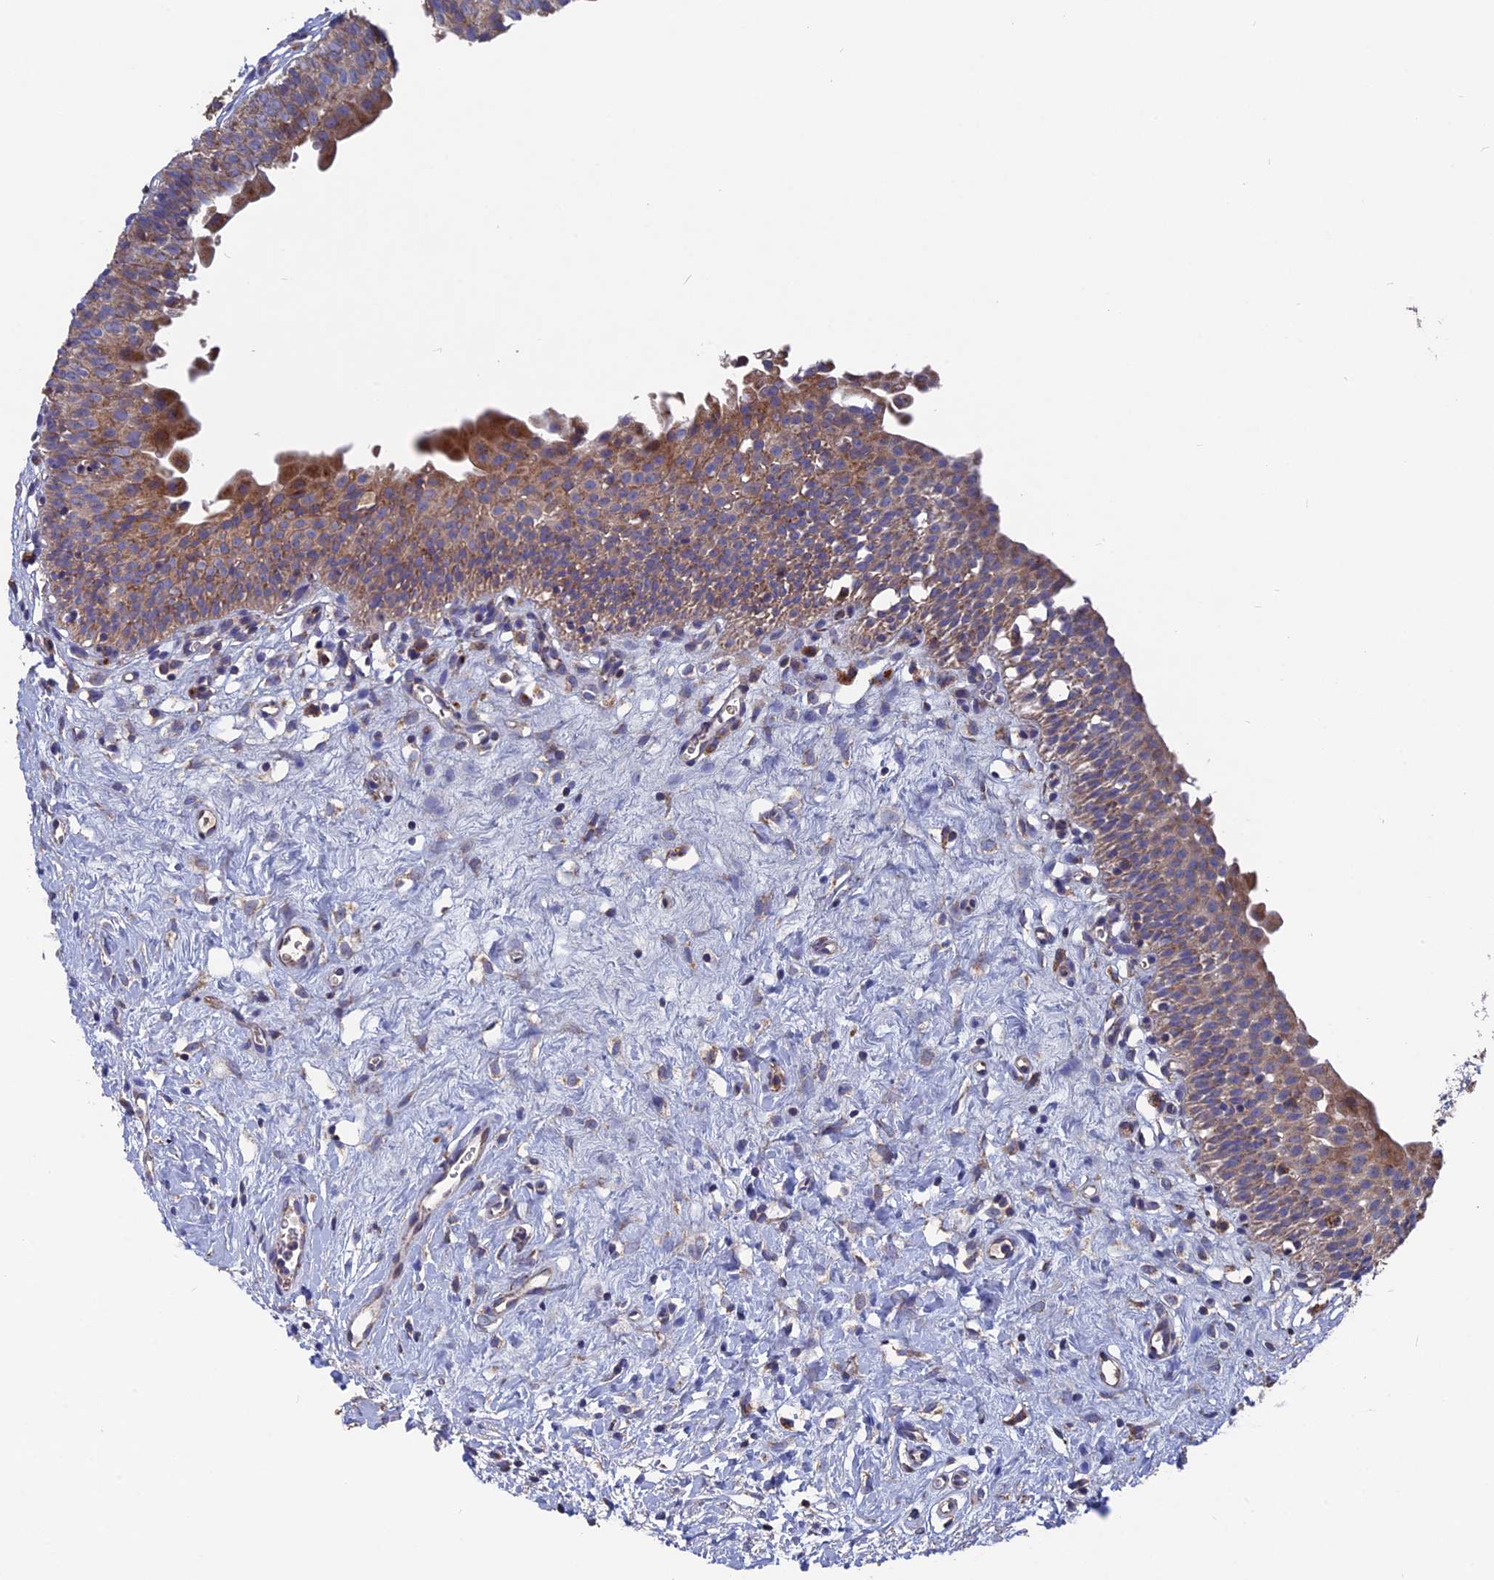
{"staining": {"intensity": "moderate", "quantity": "25%-75%", "location": "cytoplasmic/membranous"}, "tissue": "urinary bladder", "cell_type": "Urothelial cells", "image_type": "normal", "snomed": [{"axis": "morphology", "description": "Normal tissue, NOS"}, {"axis": "topography", "description": "Urinary bladder"}], "caption": "The histopathology image displays a brown stain indicating the presence of a protein in the cytoplasmic/membranous of urothelial cells in urinary bladder. Nuclei are stained in blue.", "gene": "TGFA", "patient": {"sex": "male", "age": 51}}